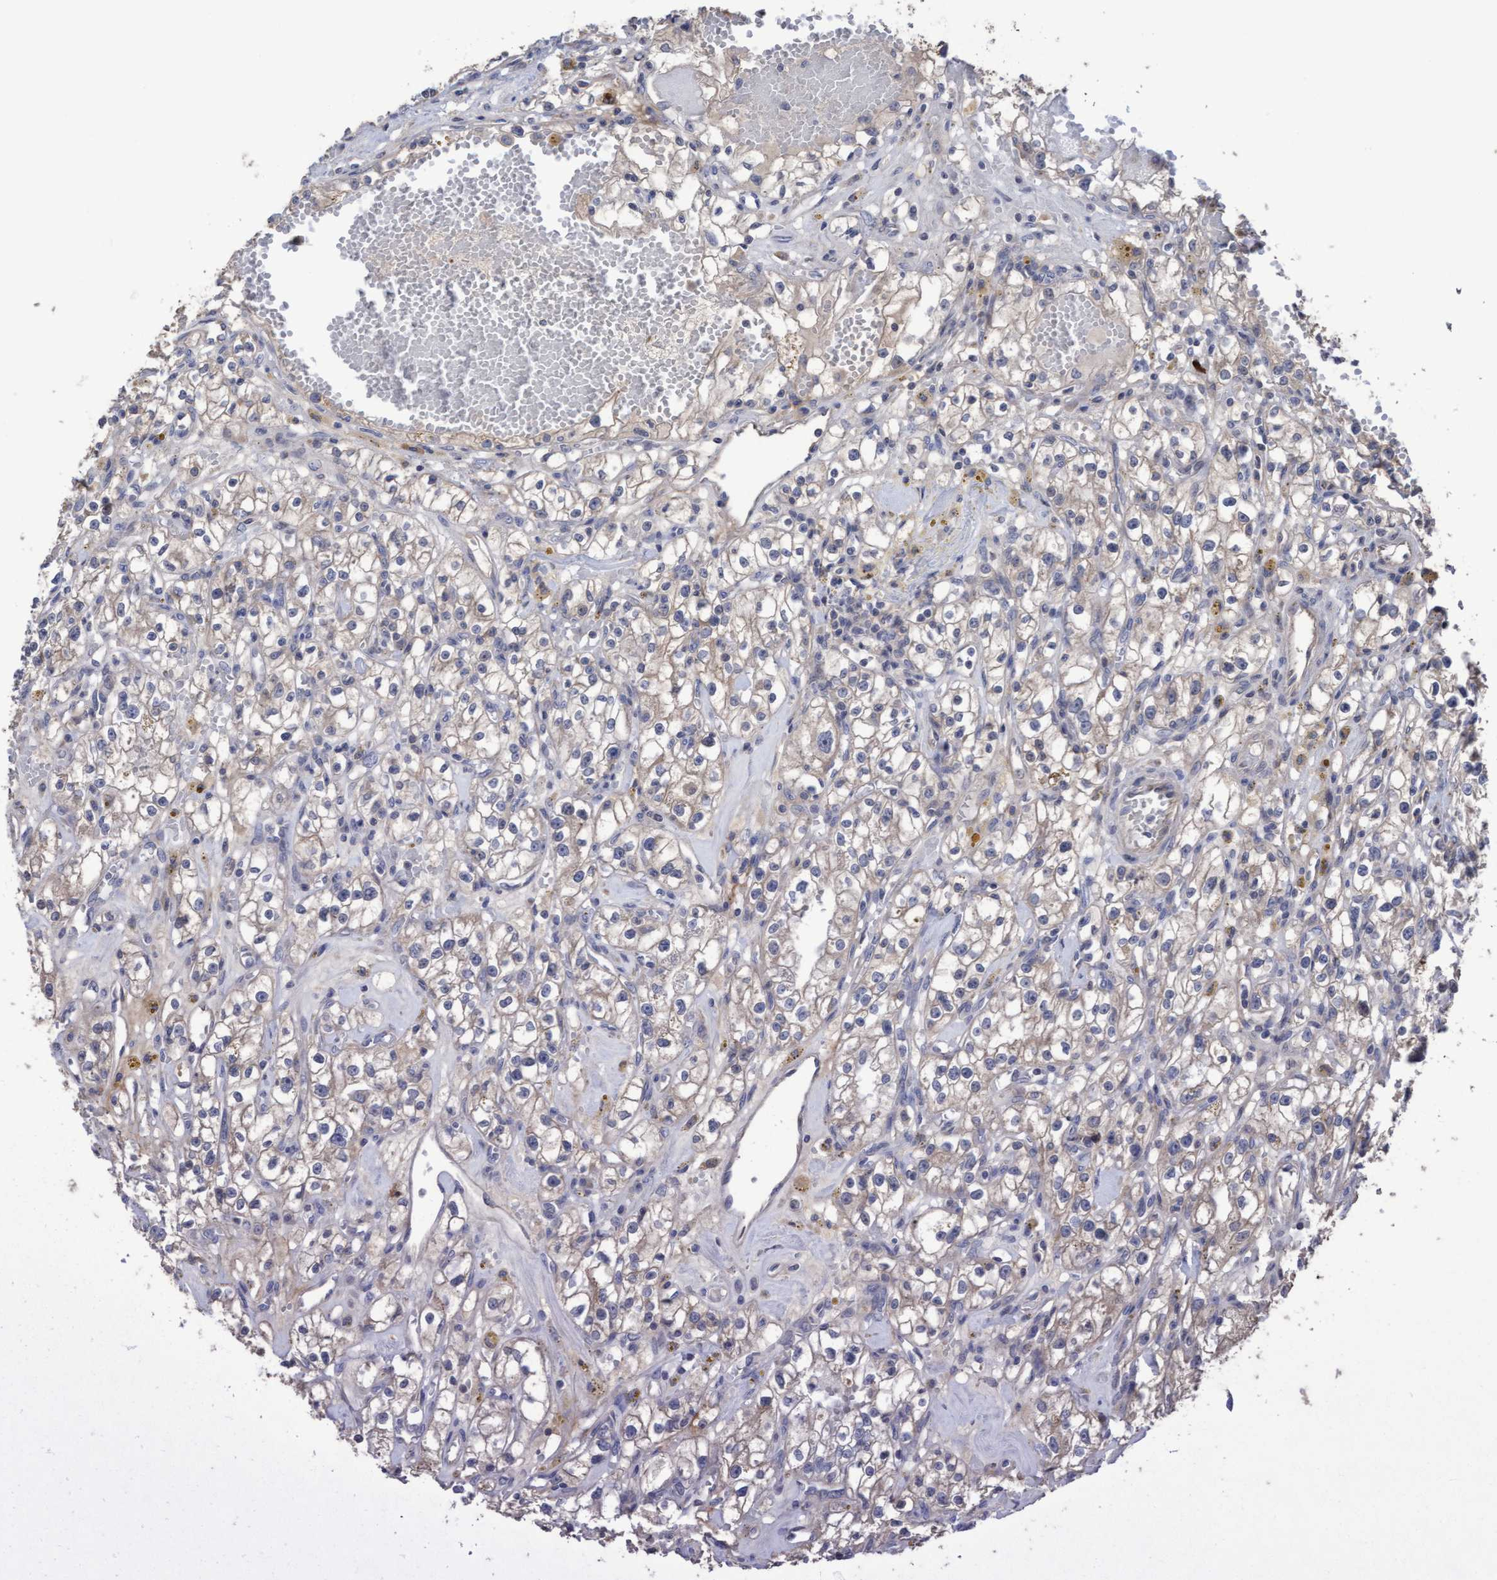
{"staining": {"intensity": "negative", "quantity": "none", "location": "none"}, "tissue": "renal cancer", "cell_type": "Tumor cells", "image_type": "cancer", "snomed": [{"axis": "morphology", "description": "Adenocarcinoma, NOS"}, {"axis": "topography", "description": "Kidney"}], "caption": "Tumor cells are negative for brown protein staining in renal adenocarcinoma.", "gene": "KRT24", "patient": {"sex": "male", "age": 56}}